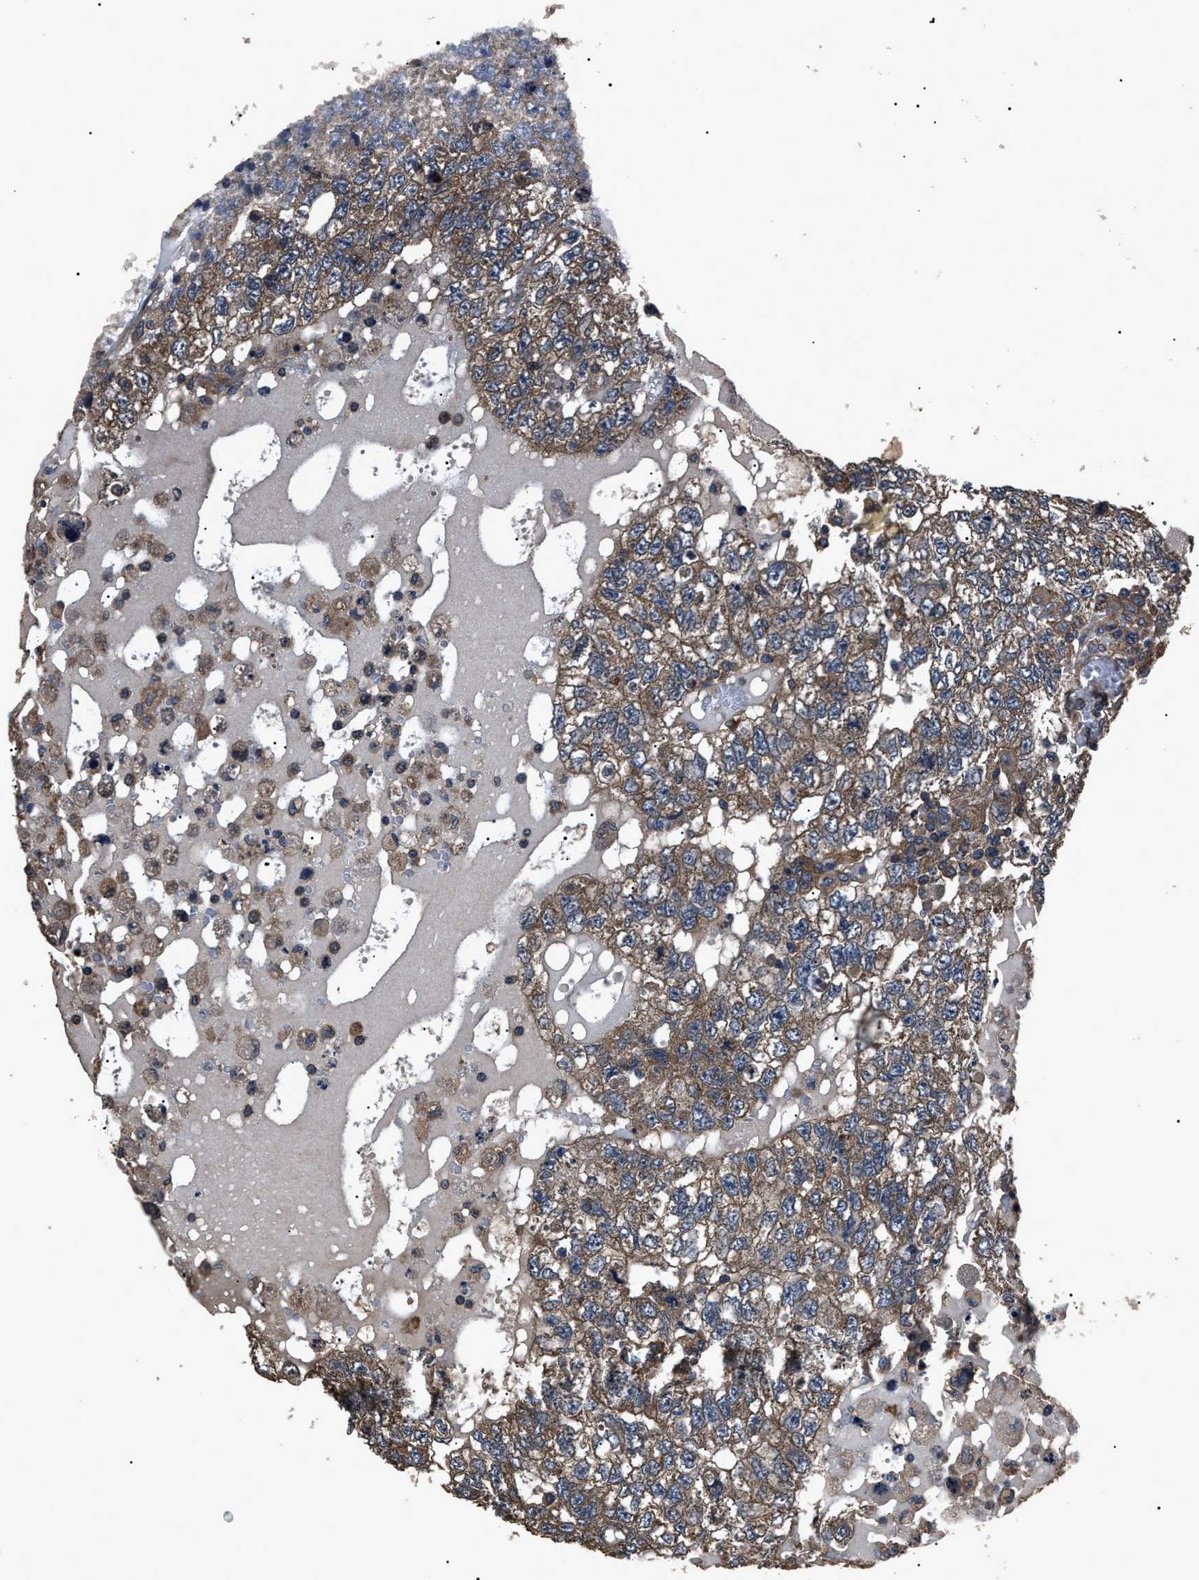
{"staining": {"intensity": "moderate", "quantity": ">75%", "location": "cytoplasmic/membranous"}, "tissue": "testis cancer", "cell_type": "Tumor cells", "image_type": "cancer", "snomed": [{"axis": "morphology", "description": "Carcinoma, Embryonal, NOS"}, {"axis": "topography", "description": "Testis"}], "caption": "Immunohistochemistry of human testis cancer (embryonal carcinoma) exhibits medium levels of moderate cytoplasmic/membranous expression in about >75% of tumor cells. Nuclei are stained in blue.", "gene": "RNF216", "patient": {"sex": "male", "age": 36}}